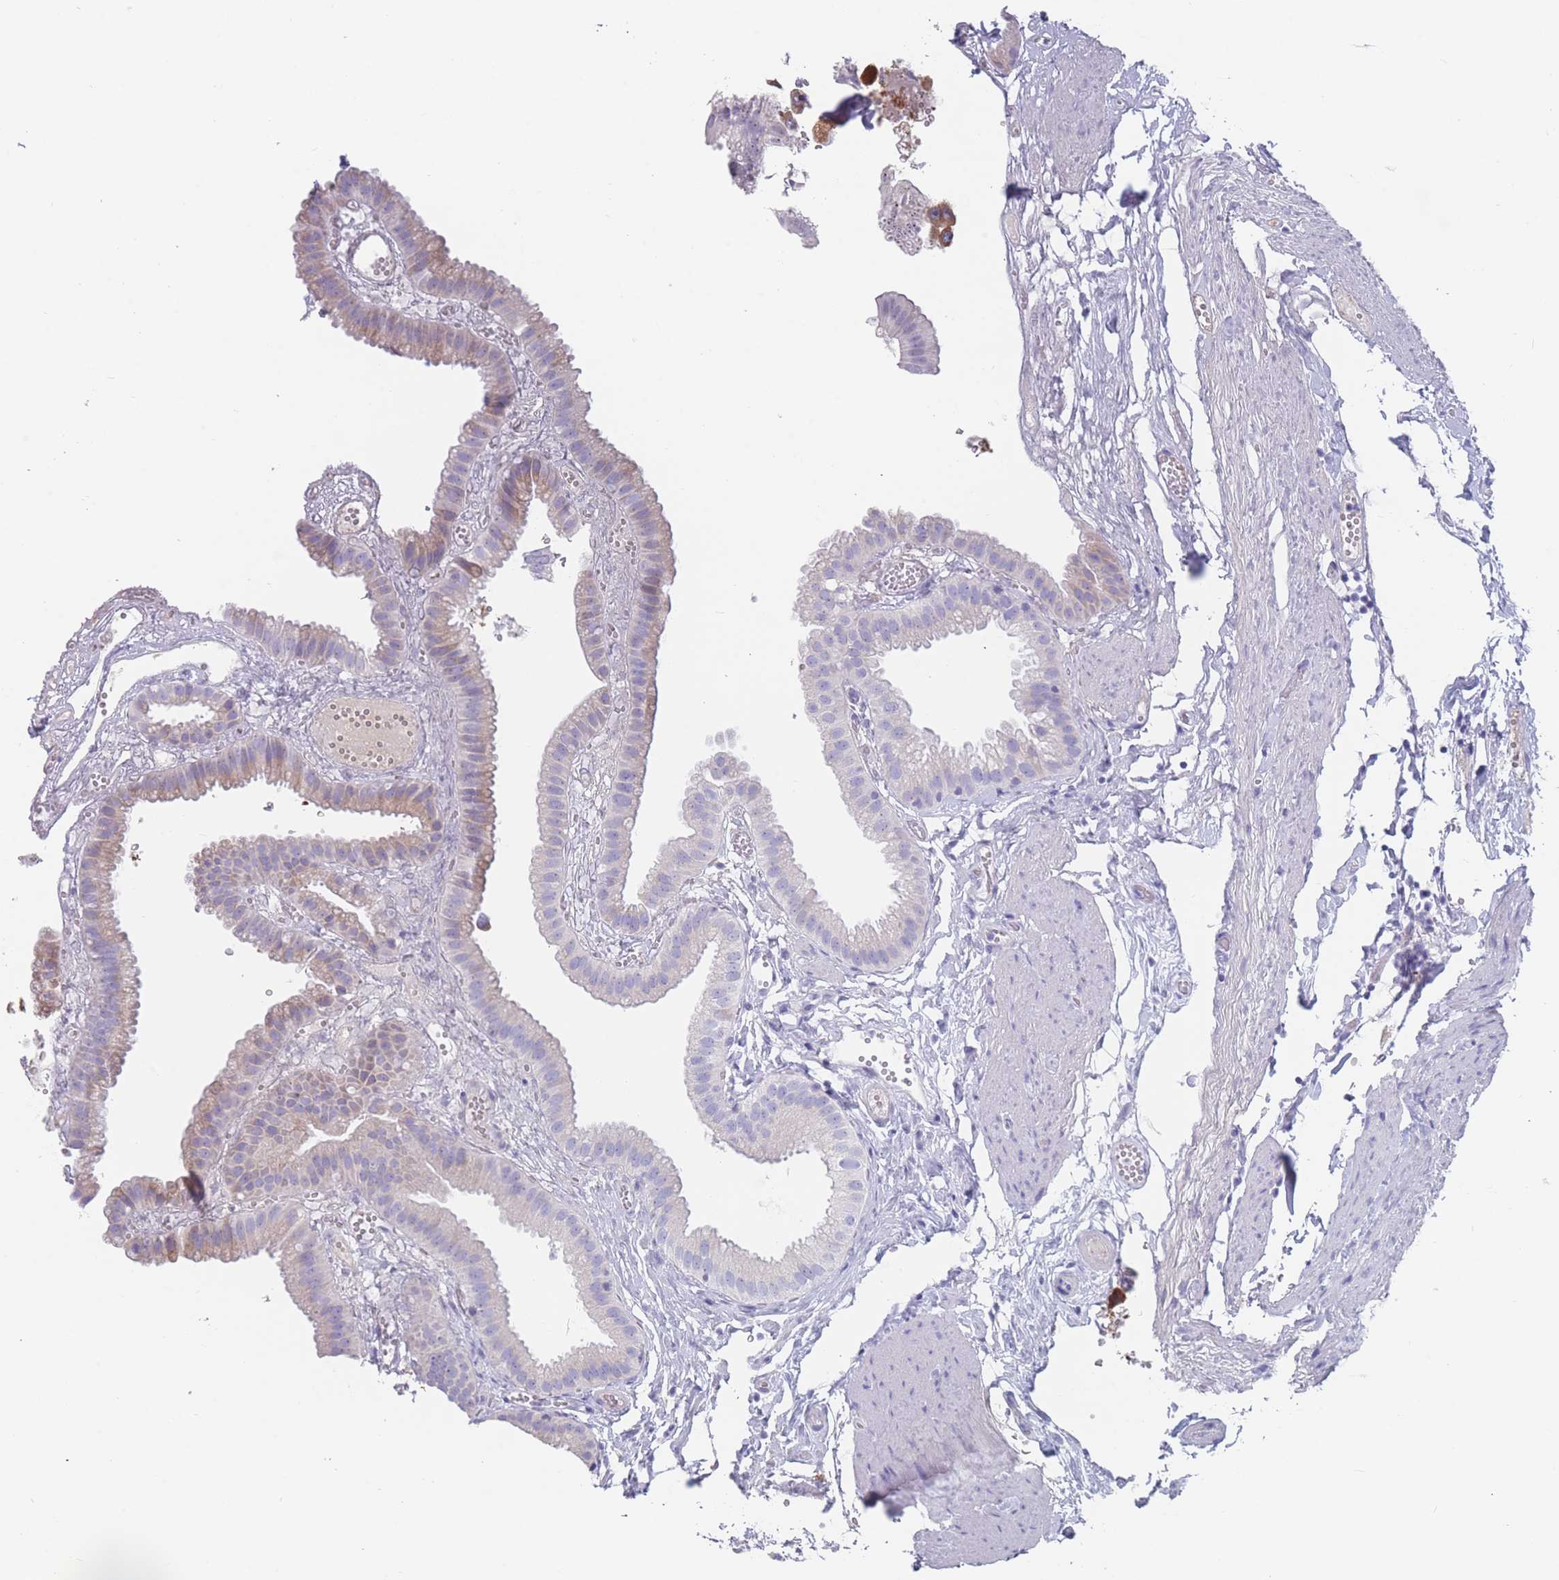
{"staining": {"intensity": "weak", "quantity": "<25%", "location": "cytoplasmic/membranous"}, "tissue": "gallbladder", "cell_type": "Glandular cells", "image_type": "normal", "snomed": [{"axis": "morphology", "description": "Normal tissue, NOS"}, {"axis": "topography", "description": "Gallbladder"}], "caption": "Gallbladder was stained to show a protein in brown. There is no significant staining in glandular cells. Brightfield microscopy of immunohistochemistry (IHC) stained with DAB (brown) and hematoxylin (blue), captured at high magnification.", "gene": "ST8SIA5", "patient": {"sex": "female", "age": 61}}